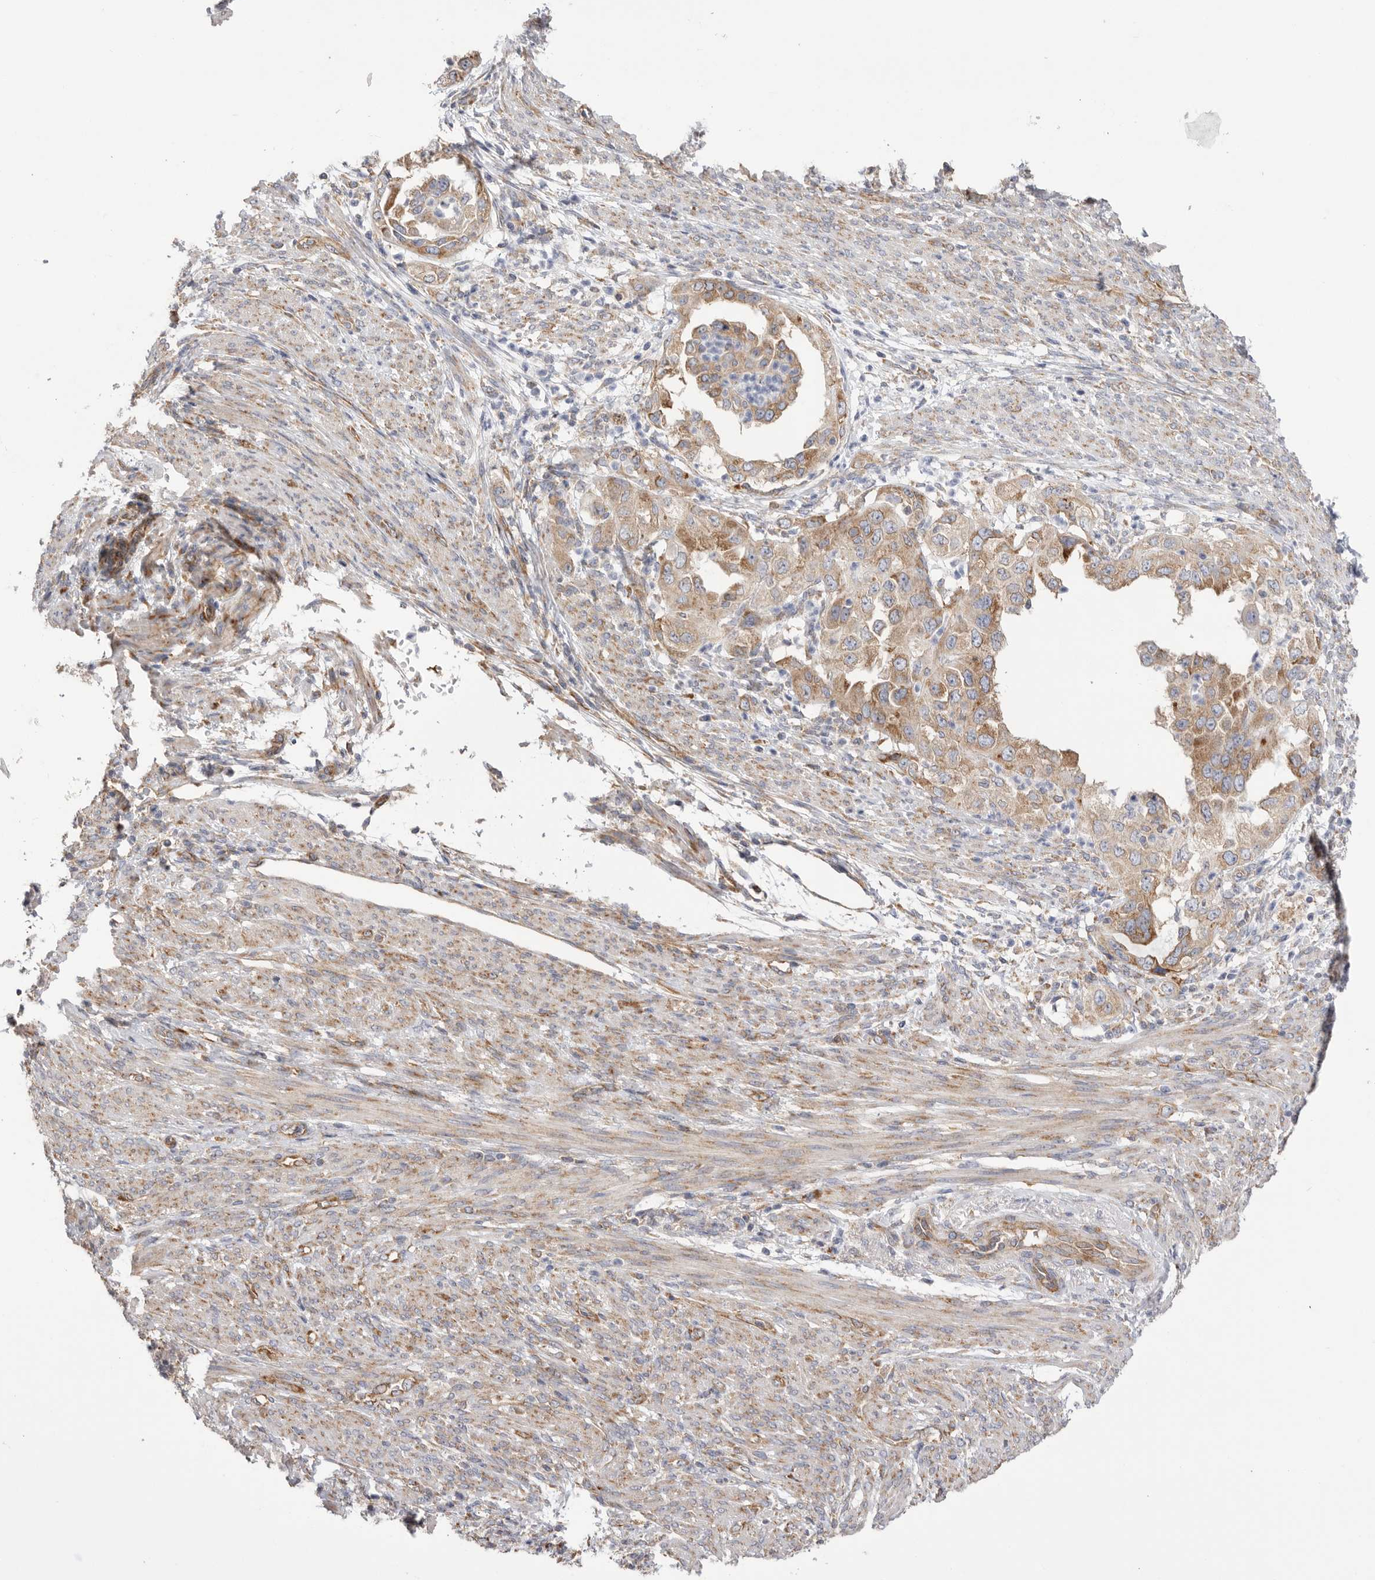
{"staining": {"intensity": "moderate", "quantity": ">75%", "location": "cytoplasmic/membranous"}, "tissue": "endometrial cancer", "cell_type": "Tumor cells", "image_type": "cancer", "snomed": [{"axis": "morphology", "description": "Adenocarcinoma, NOS"}, {"axis": "topography", "description": "Endometrium"}], "caption": "Immunohistochemical staining of endometrial adenocarcinoma shows medium levels of moderate cytoplasmic/membranous staining in approximately >75% of tumor cells. The protein of interest is stained brown, and the nuclei are stained in blue (DAB IHC with brightfield microscopy, high magnification).", "gene": "SERBP1", "patient": {"sex": "female", "age": 85}}